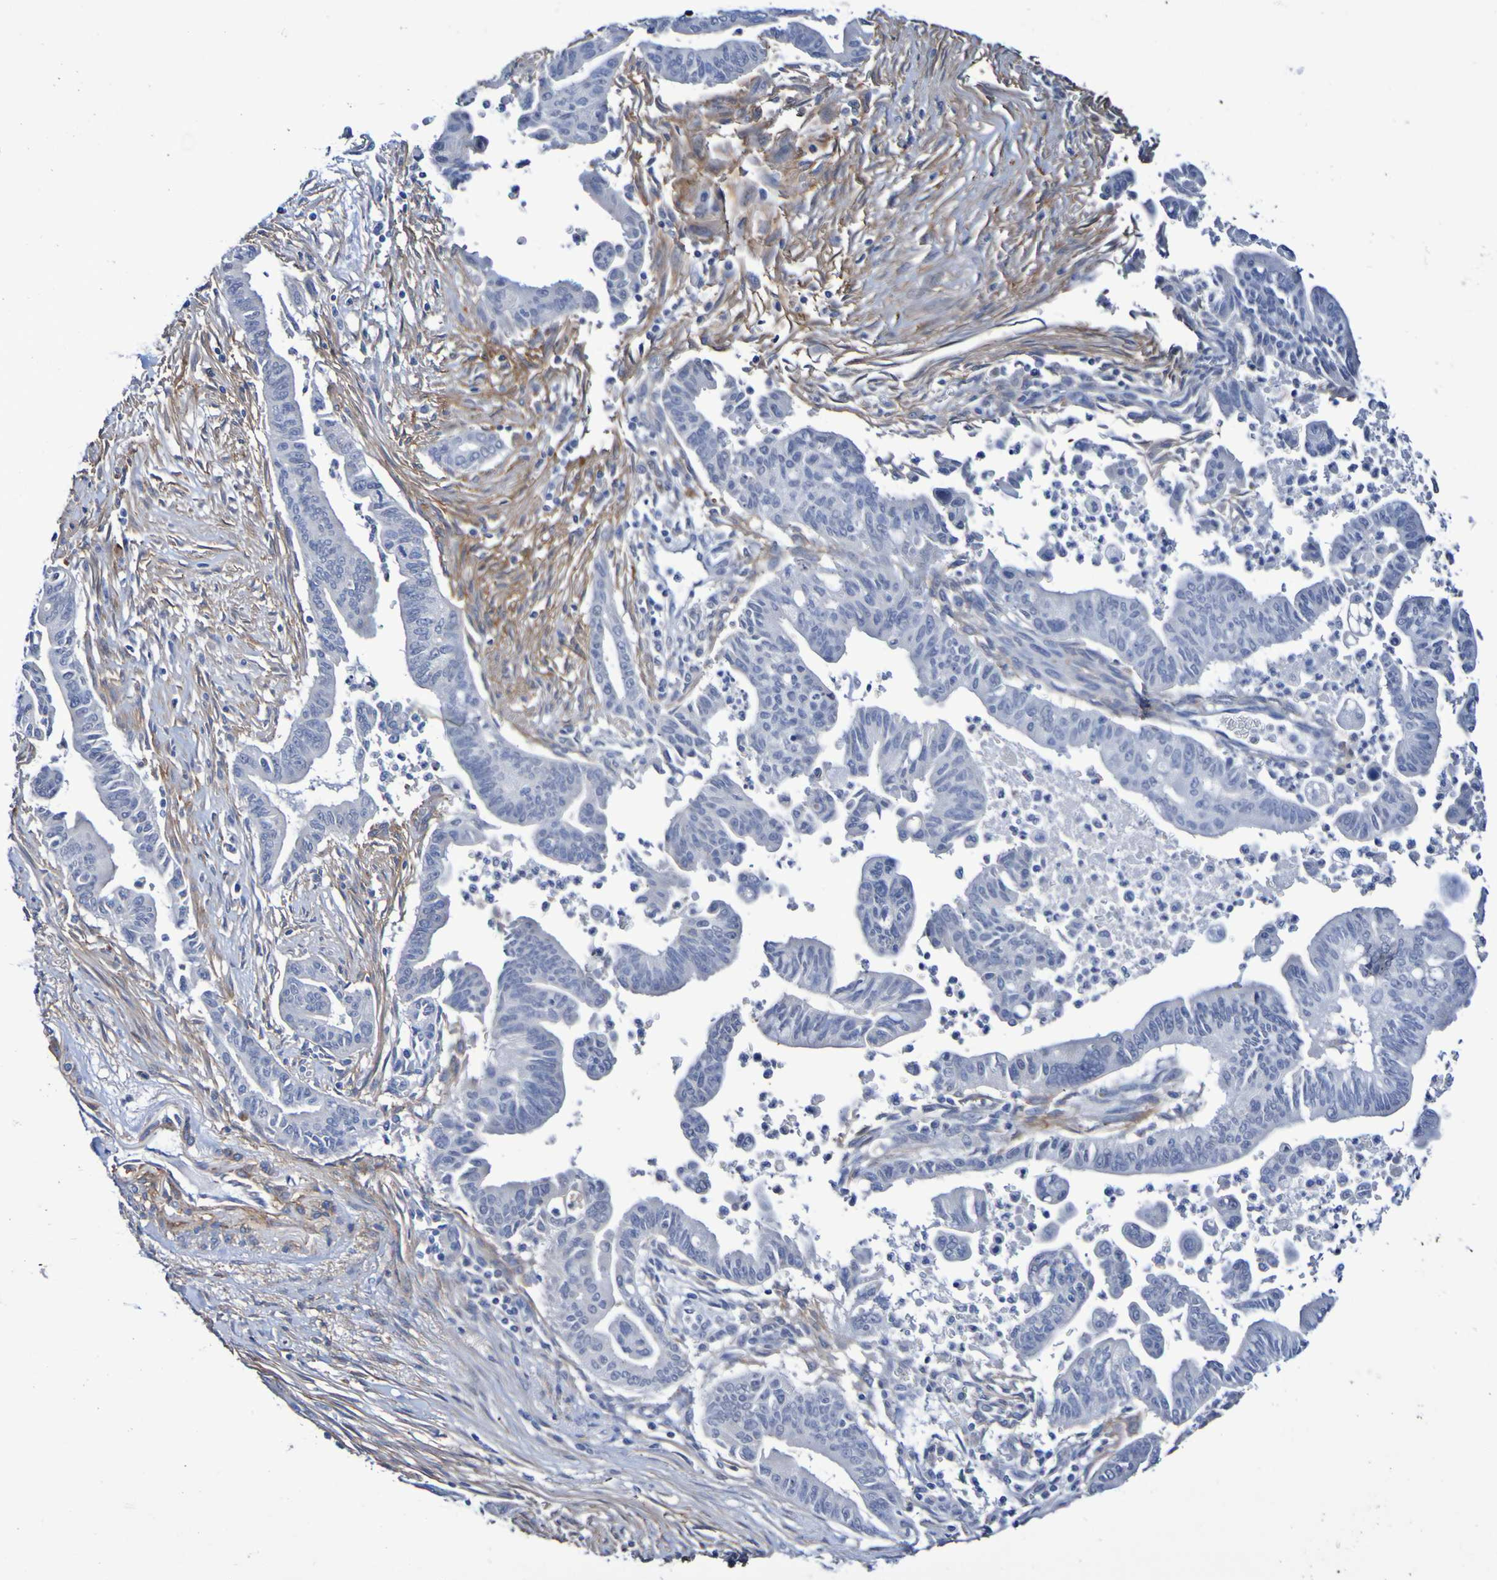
{"staining": {"intensity": "negative", "quantity": "none", "location": "none"}, "tissue": "pancreatic cancer", "cell_type": "Tumor cells", "image_type": "cancer", "snomed": [{"axis": "morphology", "description": "Adenocarcinoma, NOS"}, {"axis": "topography", "description": "Pancreas"}], "caption": "Tumor cells are negative for protein expression in human pancreatic cancer (adenocarcinoma).", "gene": "SGCB", "patient": {"sex": "male", "age": 70}}